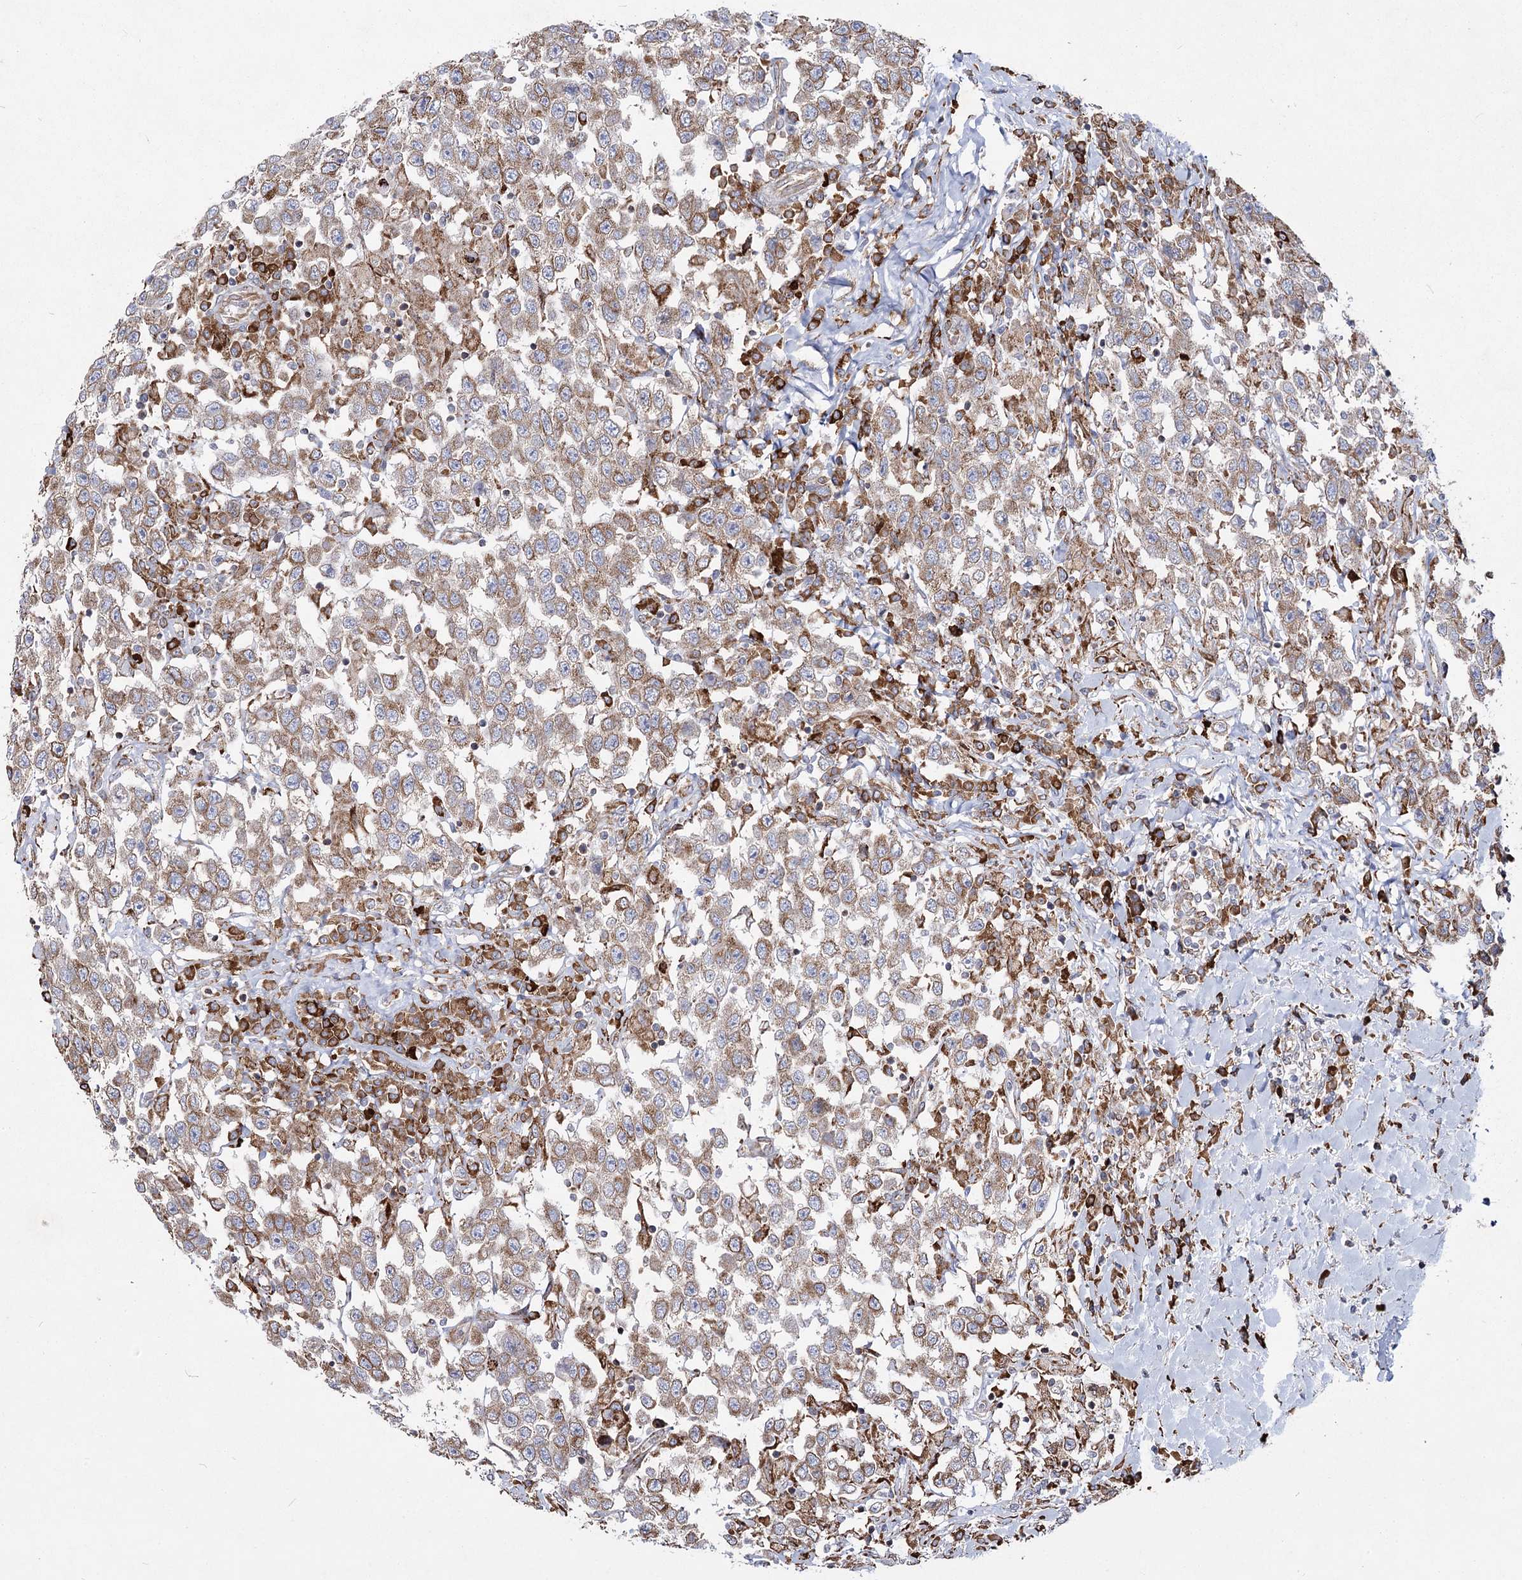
{"staining": {"intensity": "moderate", "quantity": ">75%", "location": "cytoplasmic/membranous"}, "tissue": "testis cancer", "cell_type": "Tumor cells", "image_type": "cancer", "snomed": [{"axis": "morphology", "description": "Seminoma, NOS"}, {"axis": "topography", "description": "Testis"}], "caption": "Tumor cells exhibit medium levels of moderate cytoplasmic/membranous positivity in about >75% of cells in testis cancer. (brown staining indicates protein expression, while blue staining denotes nuclei).", "gene": "NHLRC2", "patient": {"sex": "male", "age": 41}}